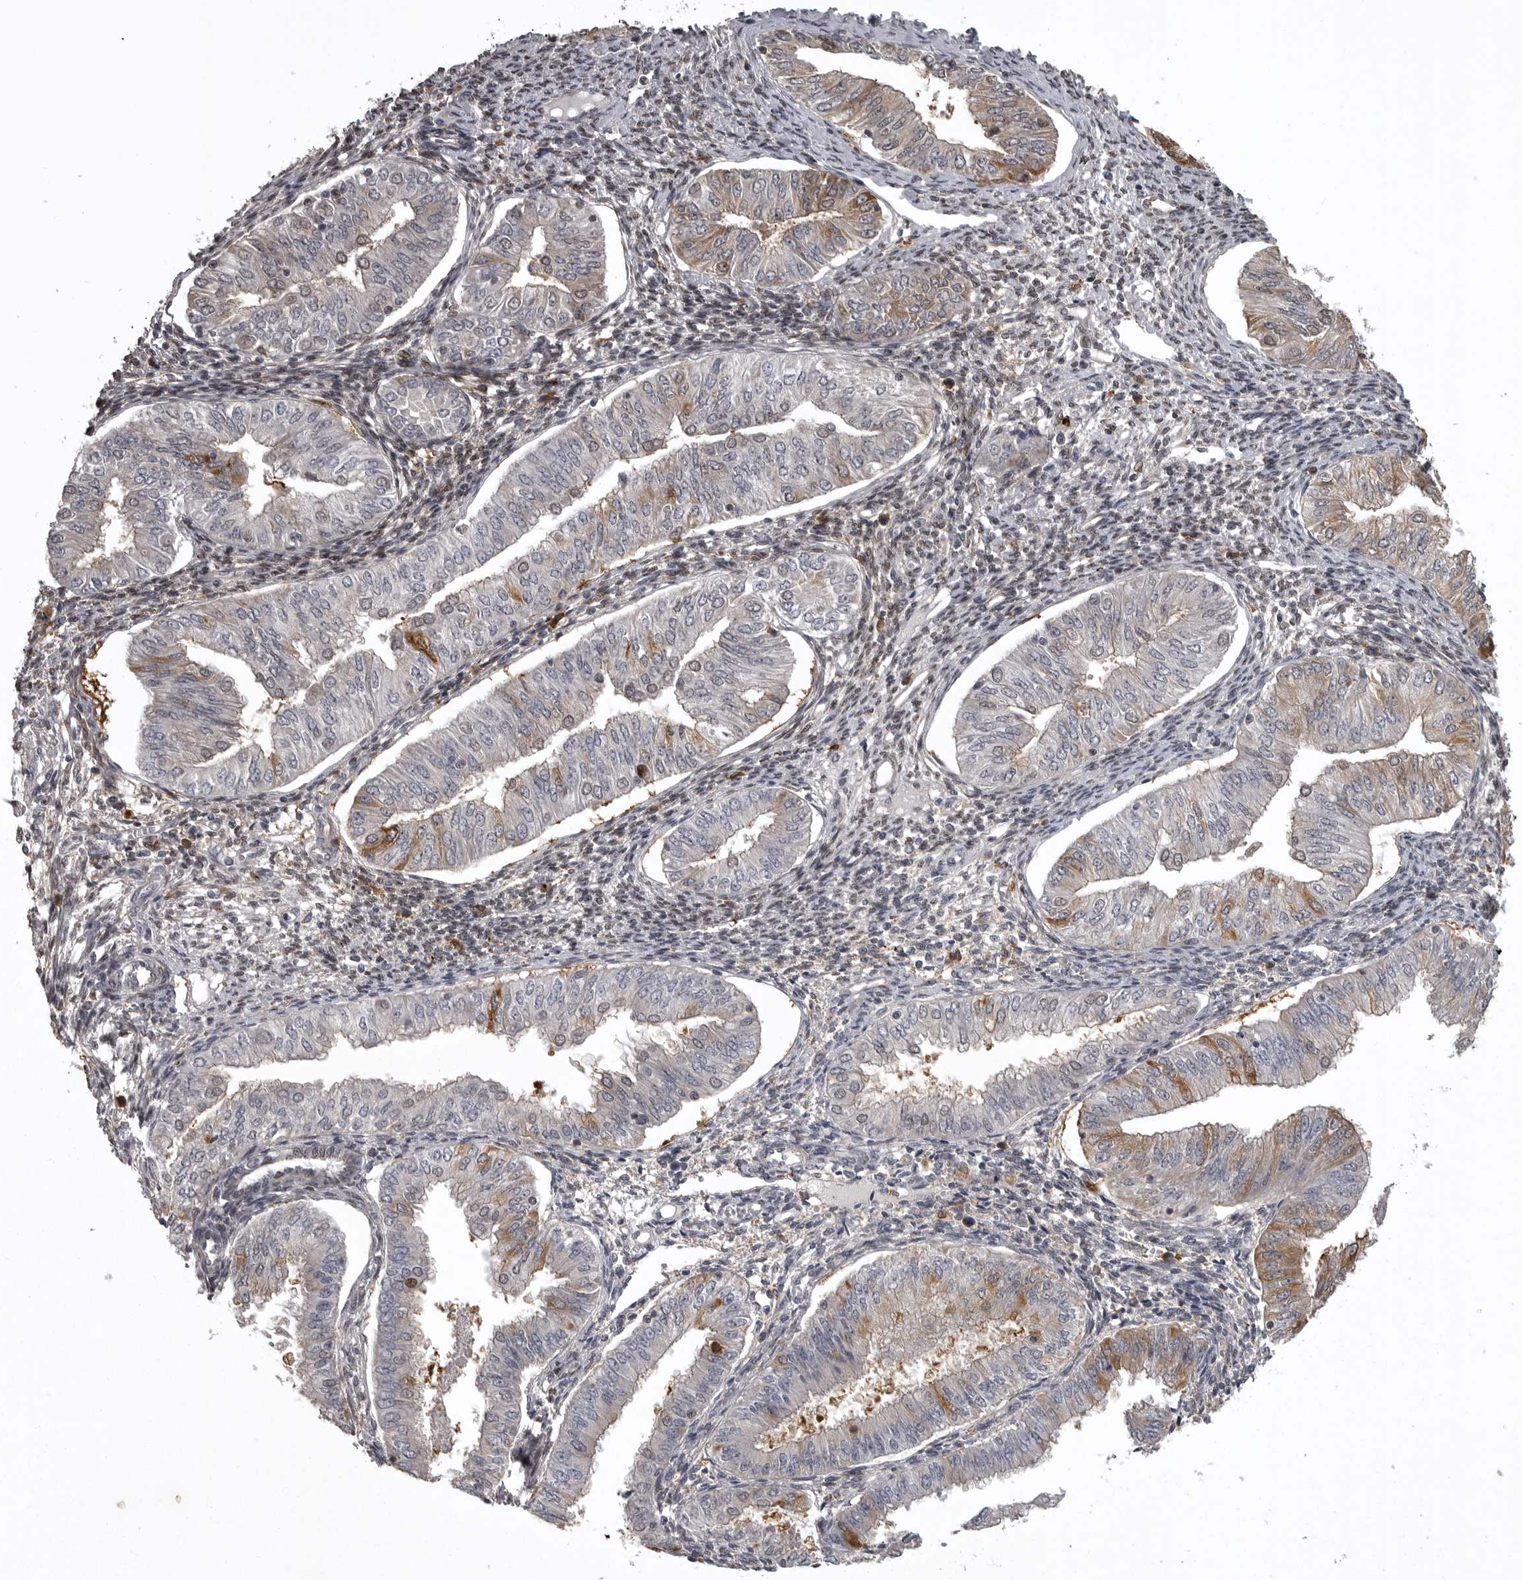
{"staining": {"intensity": "moderate", "quantity": "<25%", "location": "cytoplasmic/membranous"}, "tissue": "endometrial cancer", "cell_type": "Tumor cells", "image_type": "cancer", "snomed": [{"axis": "morphology", "description": "Normal tissue, NOS"}, {"axis": "morphology", "description": "Adenocarcinoma, NOS"}, {"axis": "topography", "description": "Endometrium"}], "caption": "A brown stain highlights moderate cytoplasmic/membranous positivity of a protein in endometrial cancer (adenocarcinoma) tumor cells.", "gene": "SNX16", "patient": {"sex": "female", "age": 53}}